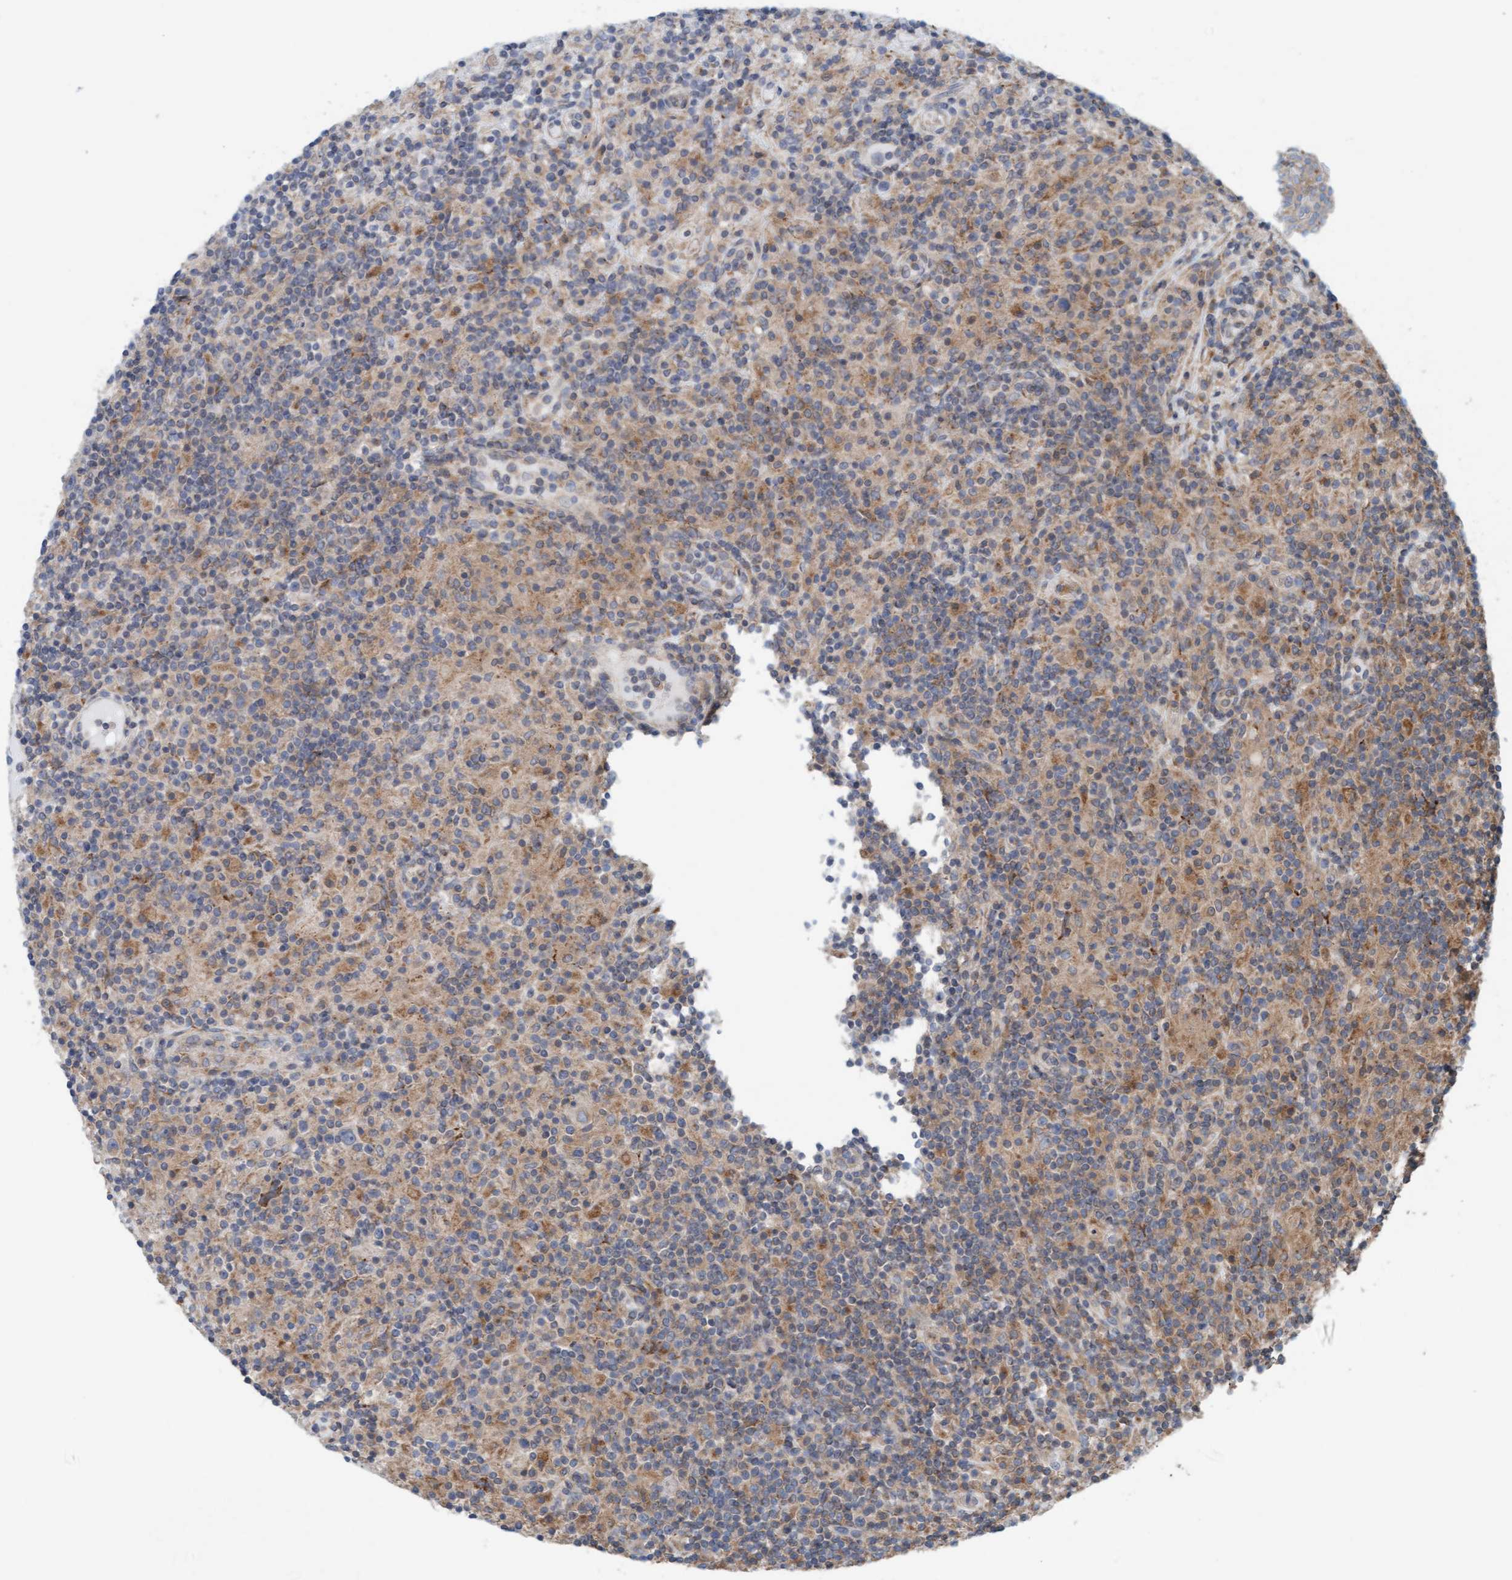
{"staining": {"intensity": "weak", "quantity": "<25%", "location": "cytoplasmic/membranous"}, "tissue": "lymphoma", "cell_type": "Tumor cells", "image_type": "cancer", "snomed": [{"axis": "morphology", "description": "Hodgkin's disease, NOS"}, {"axis": "topography", "description": "Lymph node"}], "caption": "The immunohistochemistry (IHC) image has no significant staining in tumor cells of lymphoma tissue.", "gene": "UBAP1", "patient": {"sex": "male", "age": 70}}